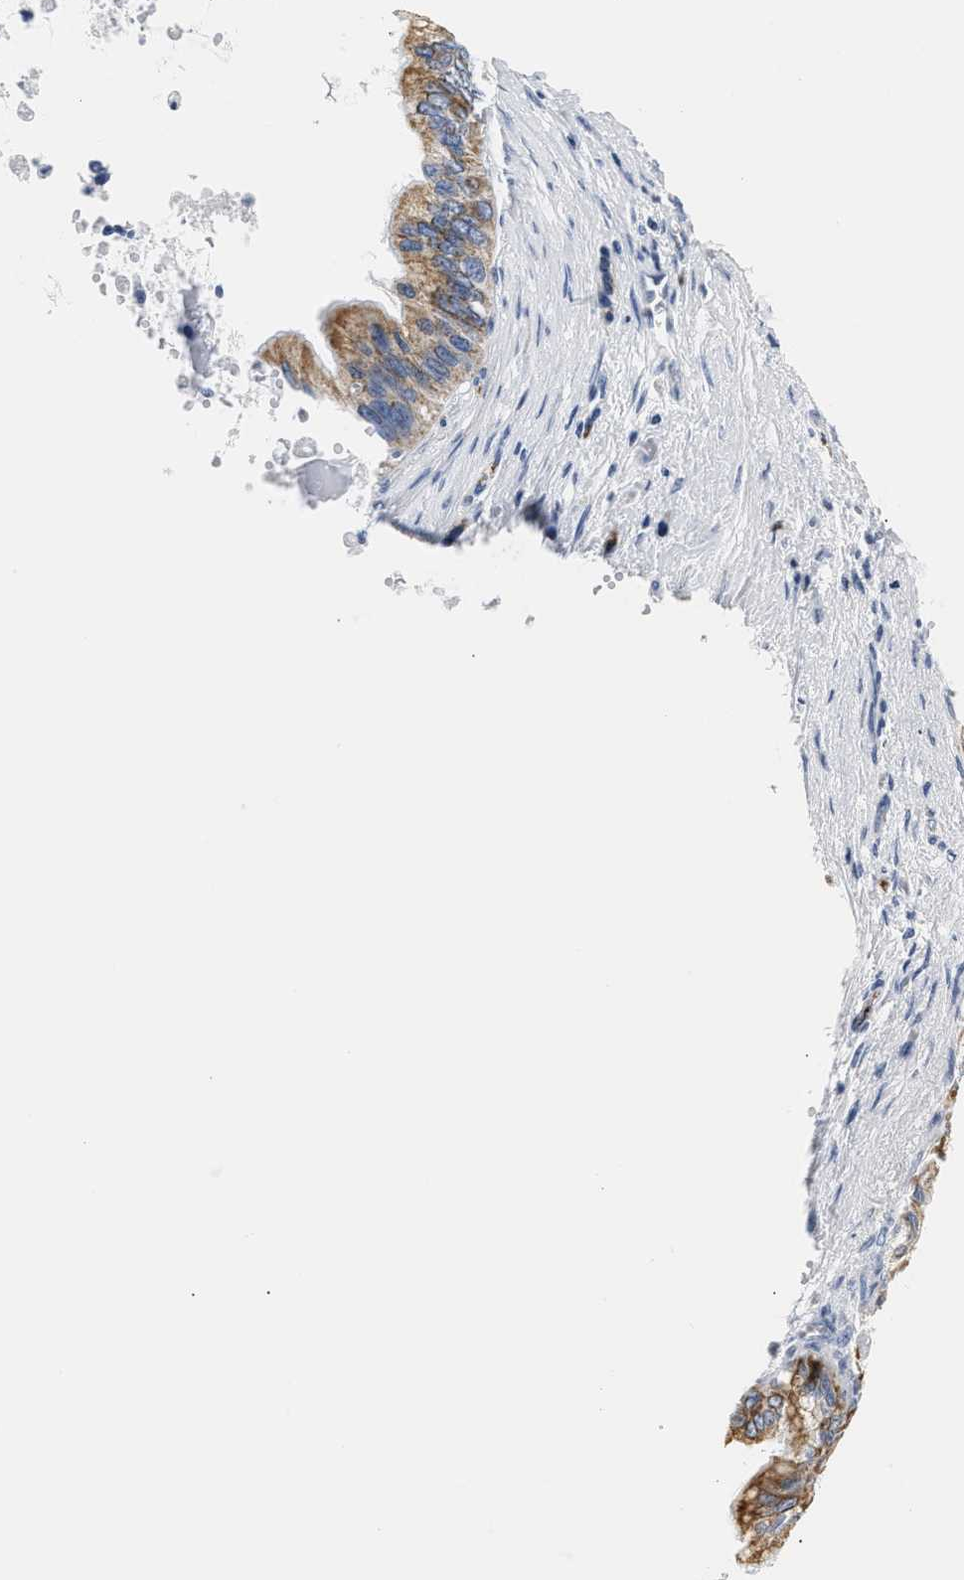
{"staining": {"intensity": "moderate", "quantity": ">75%", "location": "cytoplasmic/membranous"}, "tissue": "pancreatic cancer", "cell_type": "Tumor cells", "image_type": "cancer", "snomed": [{"axis": "morphology", "description": "Adenocarcinoma, NOS"}, {"axis": "topography", "description": "Pancreas"}], "caption": "Protein staining displays moderate cytoplasmic/membranous positivity in about >75% of tumor cells in adenocarcinoma (pancreatic).", "gene": "AMACR", "patient": {"sex": "female", "age": 73}}